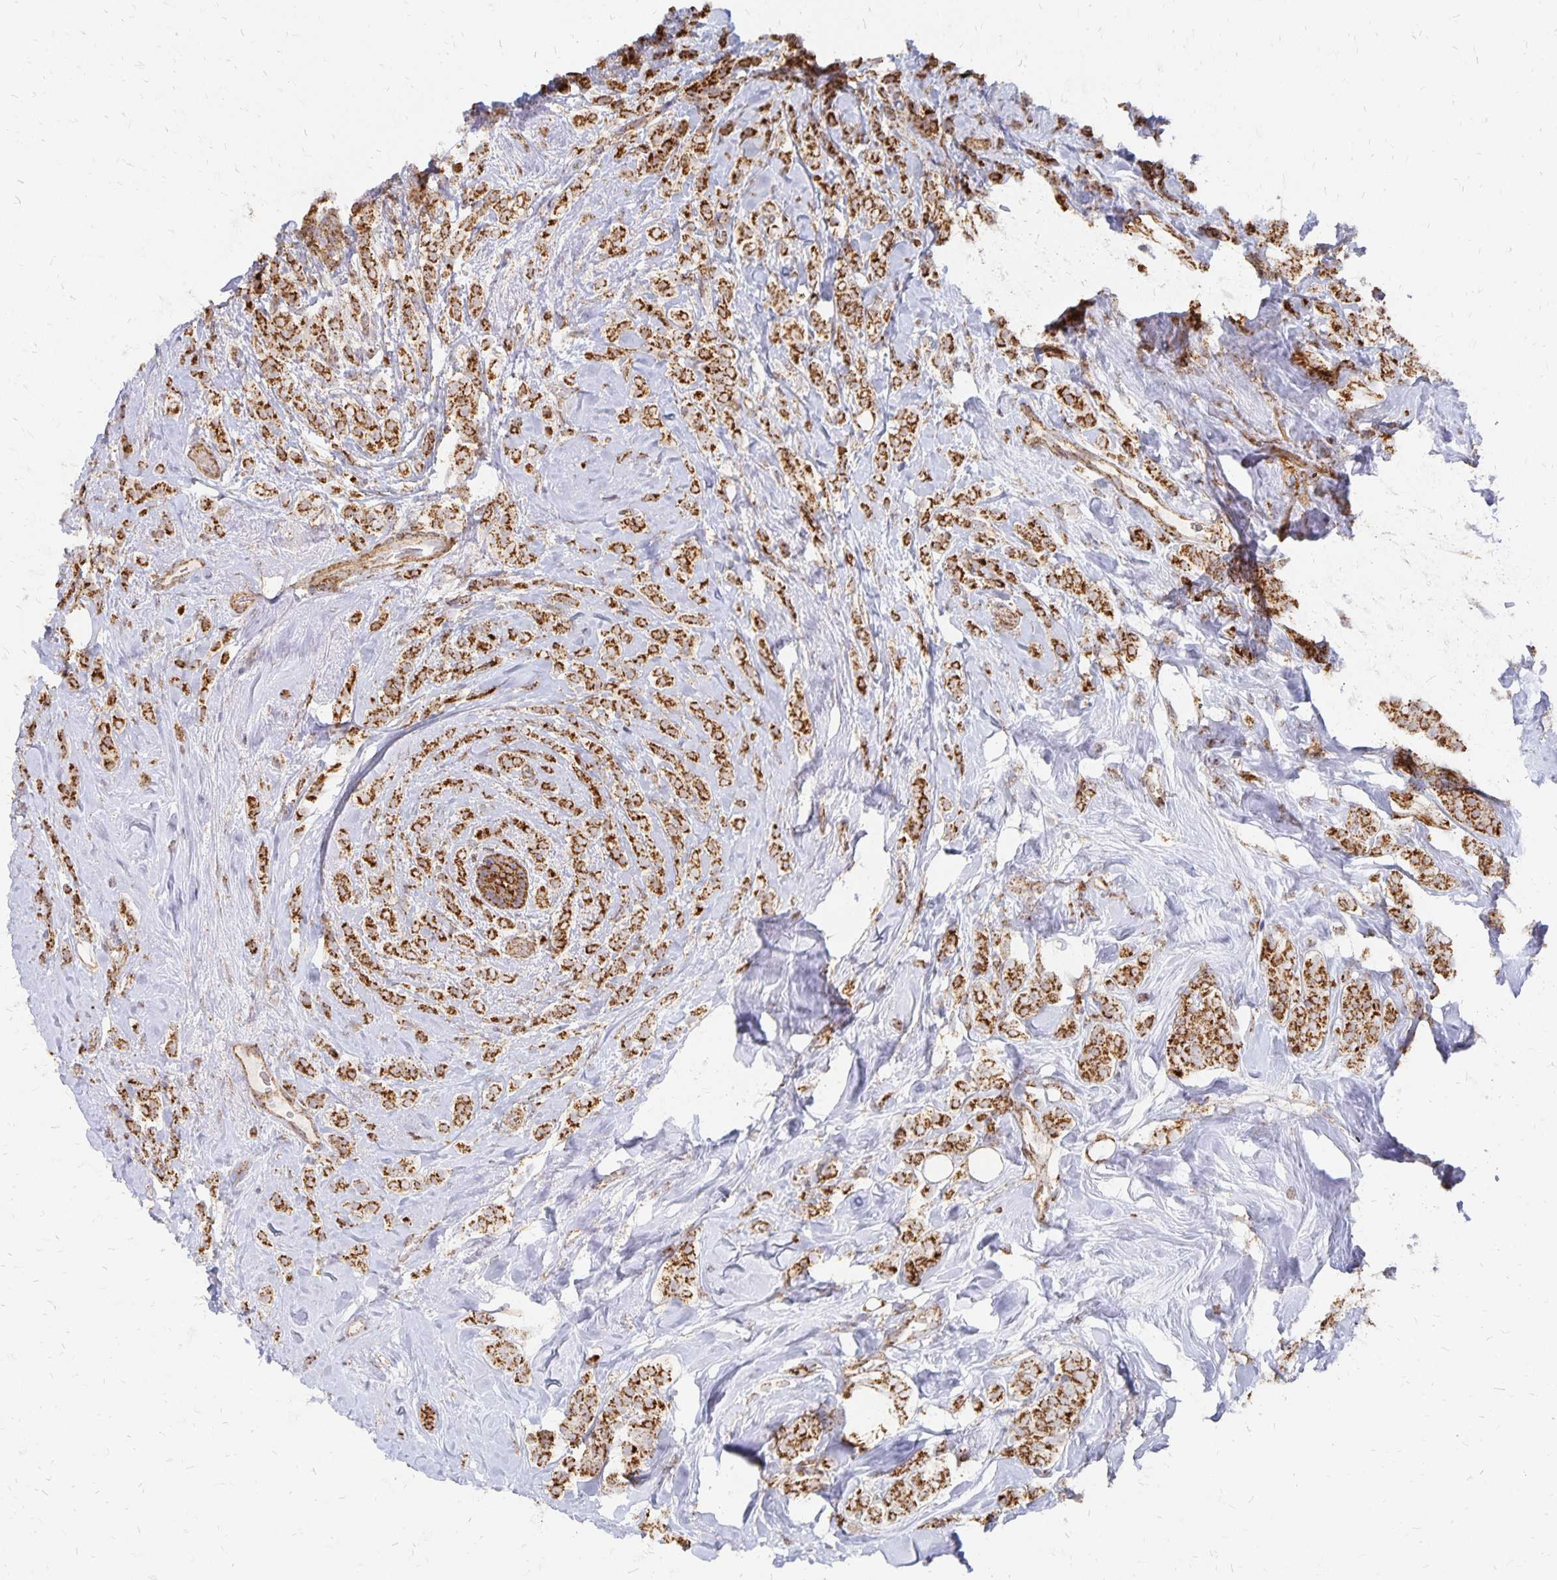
{"staining": {"intensity": "strong", "quantity": ">75%", "location": "cytoplasmic/membranous"}, "tissue": "breast cancer", "cell_type": "Tumor cells", "image_type": "cancer", "snomed": [{"axis": "morphology", "description": "Lobular carcinoma"}, {"axis": "topography", "description": "Breast"}], "caption": "This is a micrograph of immunohistochemistry staining of breast cancer (lobular carcinoma), which shows strong expression in the cytoplasmic/membranous of tumor cells.", "gene": "STOML2", "patient": {"sex": "female", "age": 49}}